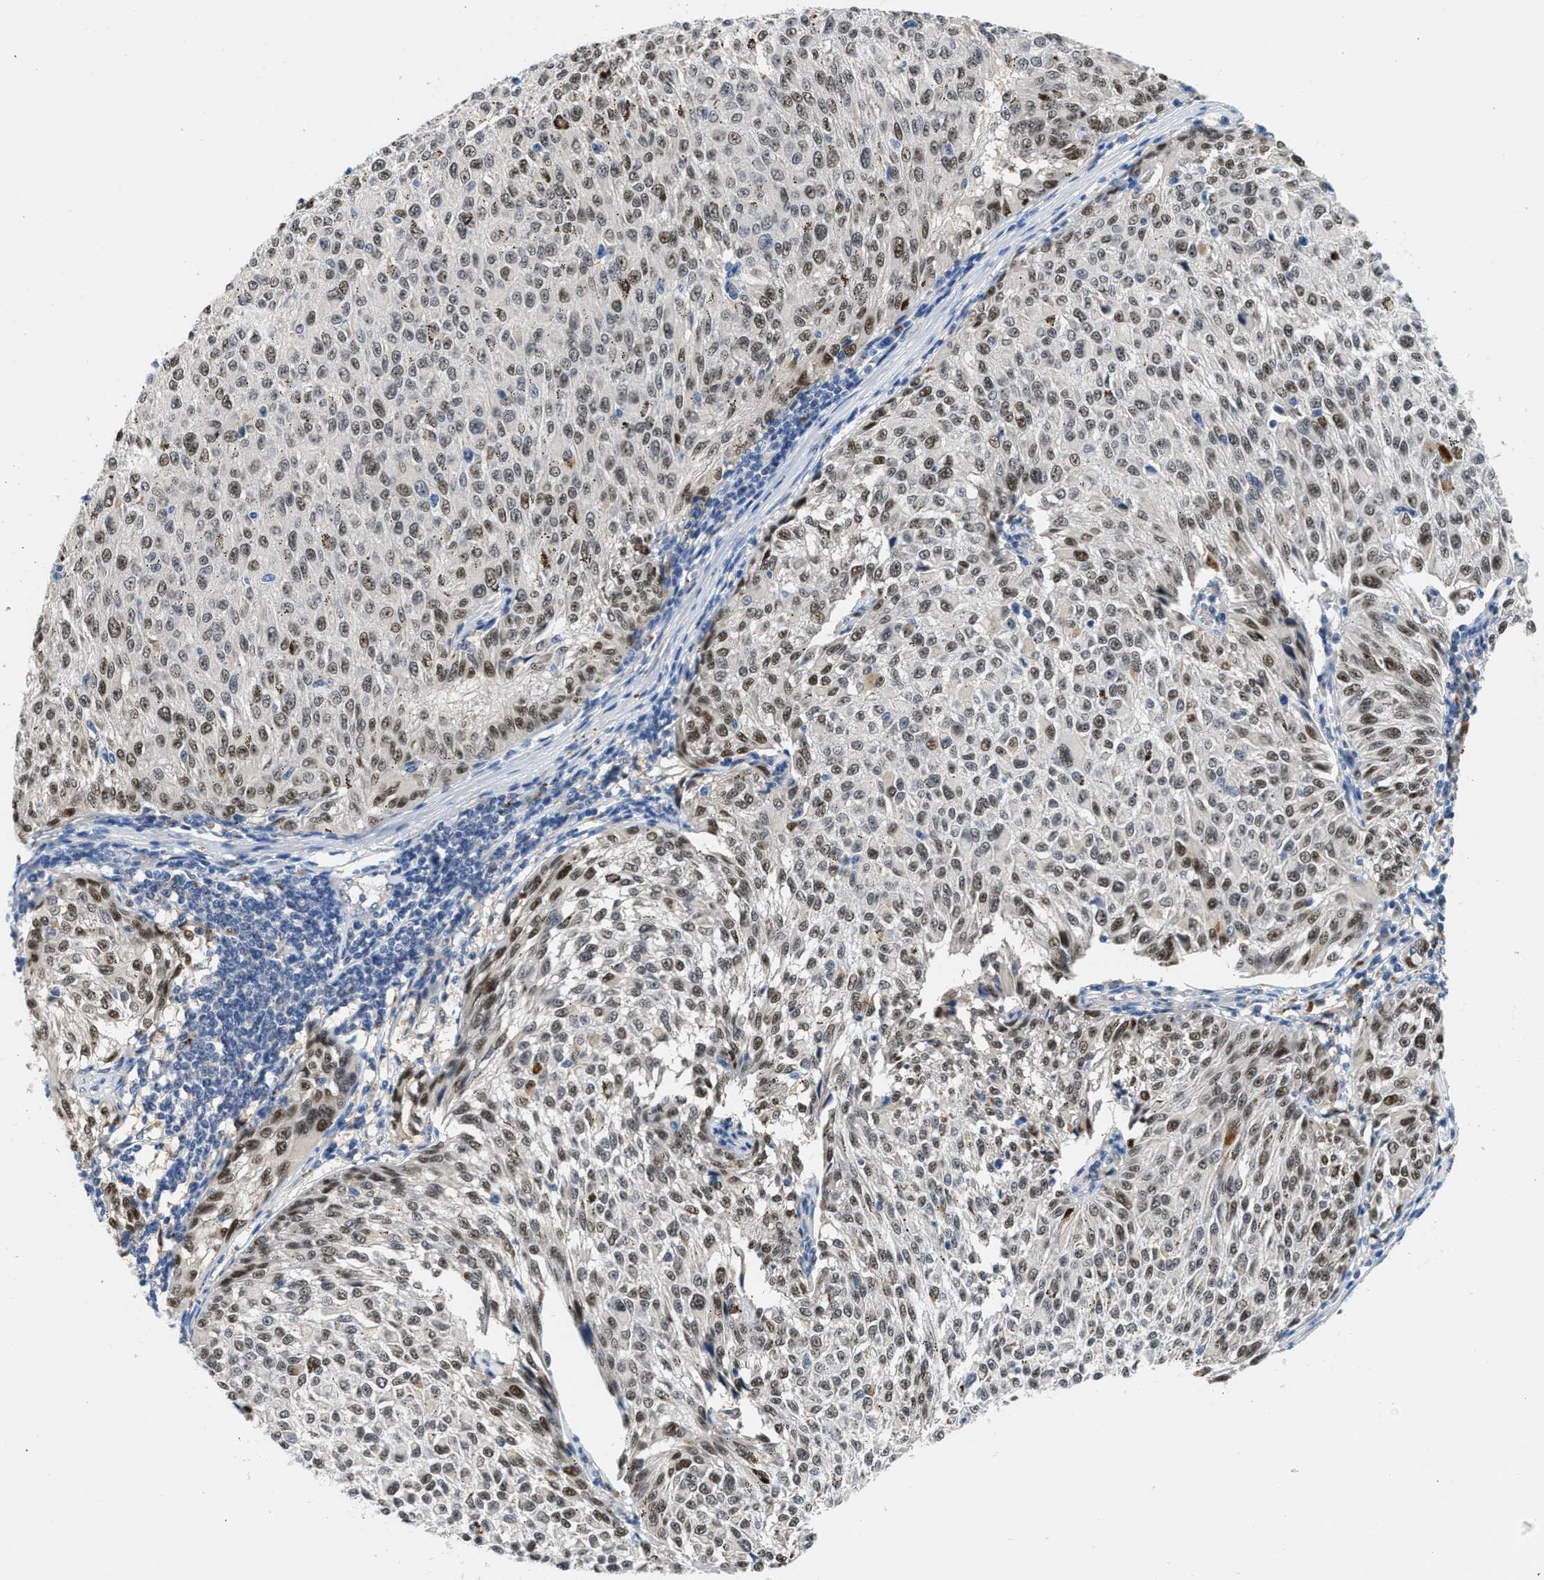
{"staining": {"intensity": "moderate", "quantity": ">75%", "location": "nuclear"}, "tissue": "melanoma", "cell_type": "Tumor cells", "image_type": "cancer", "snomed": [{"axis": "morphology", "description": "Malignant melanoma, NOS"}, {"axis": "topography", "description": "Skin"}], "caption": "About >75% of tumor cells in malignant melanoma demonstrate moderate nuclear protein staining as visualized by brown immunohistochemical staining.", "gene": "PPM1L", "patient": {"sex": "female", "age": 72}}